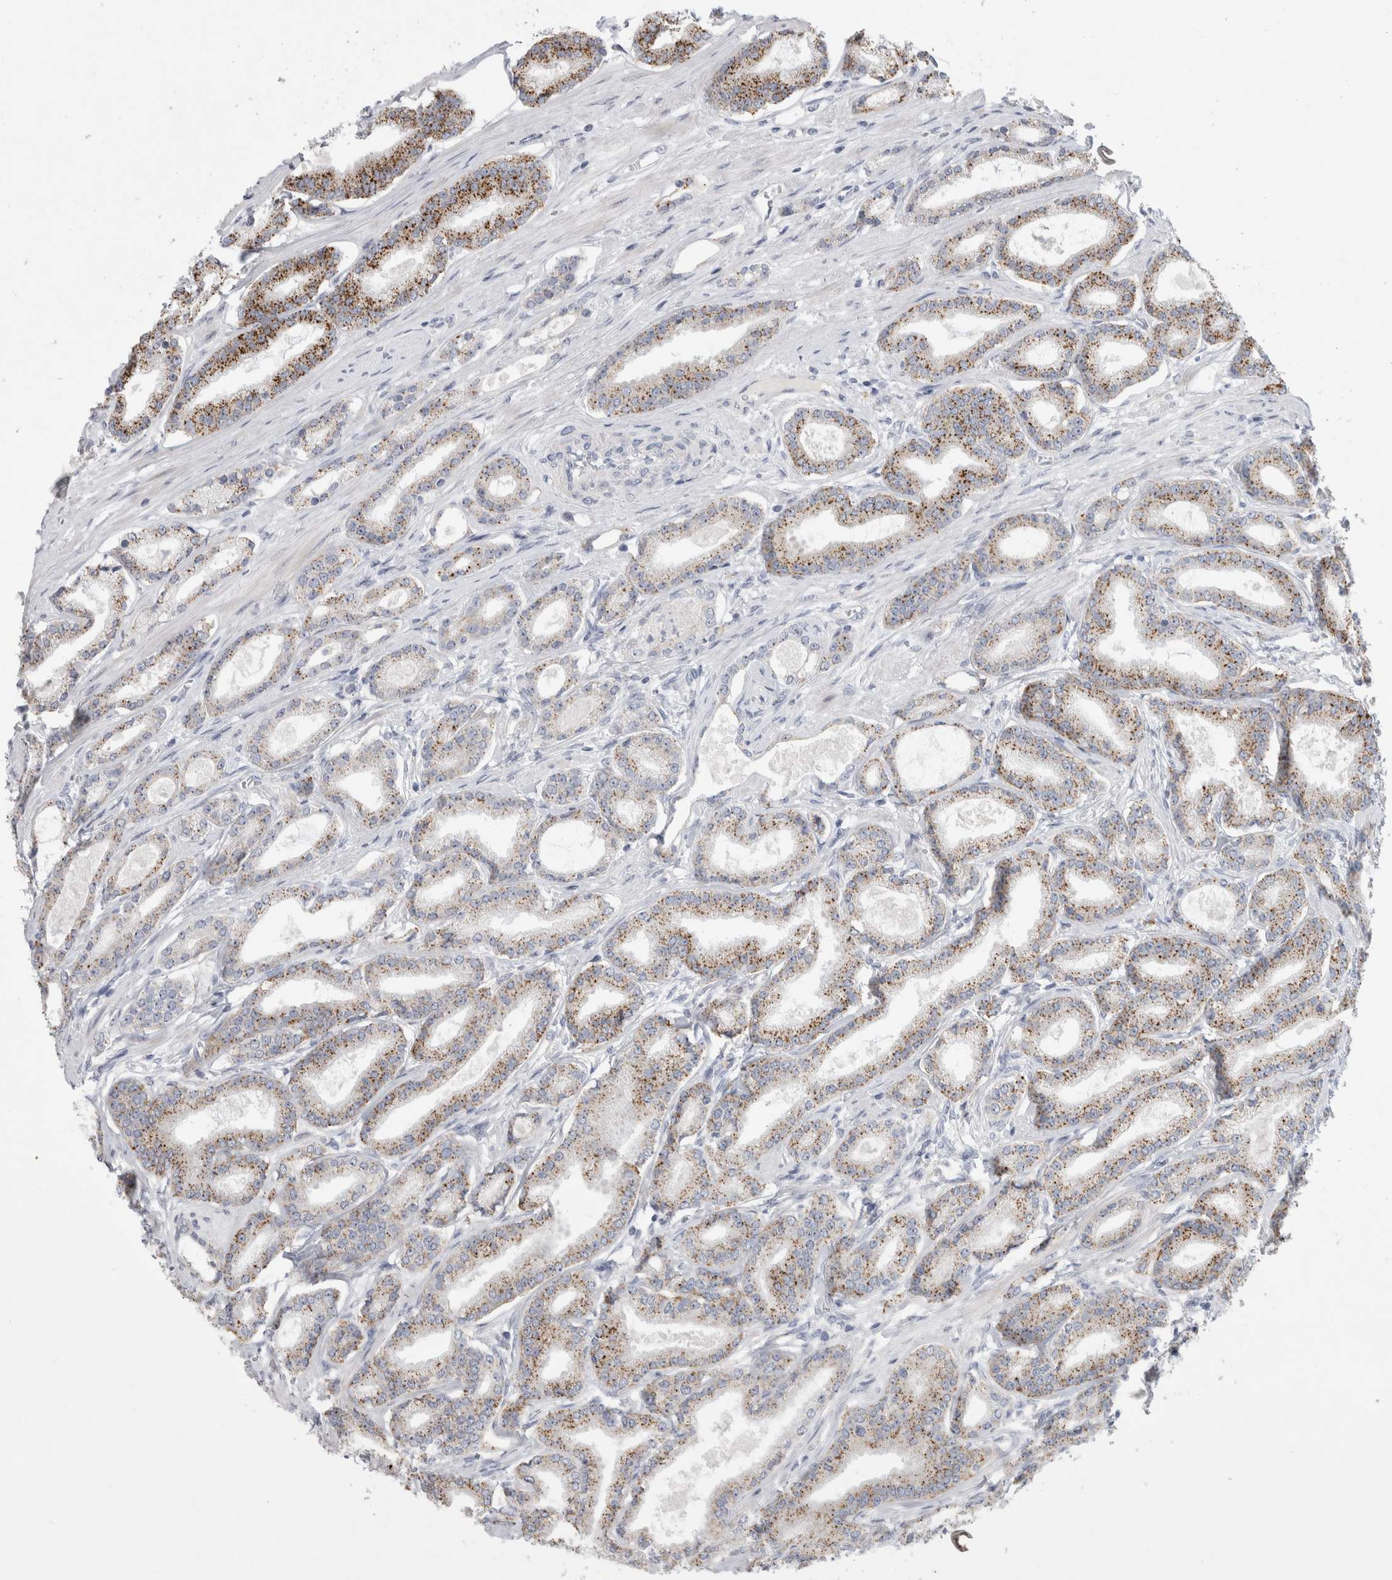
{"staining": {"intensity": "moderate", "quantity": ">75%", "location": "cytoplasmic/membranous"}, "tissue": "prostate cancer", "cell_type": "Tumor cells", "image_type": "cancer", "snomed": [{"axis": "morphology", "description": "Adenocarcinoma, Low grade"}, {"axis": "topography", "description": "Prostate"}], "caption": "Protein positivity by immunohistochemistry (IHC) shows moderate cytoplasmic/membranous positivity in approximately >75% of tumor cells in prostate cancer (adenocarcinoma (low-grade)).", "gene": "GAA", "patient": {"sex": "male", "age": 60}}